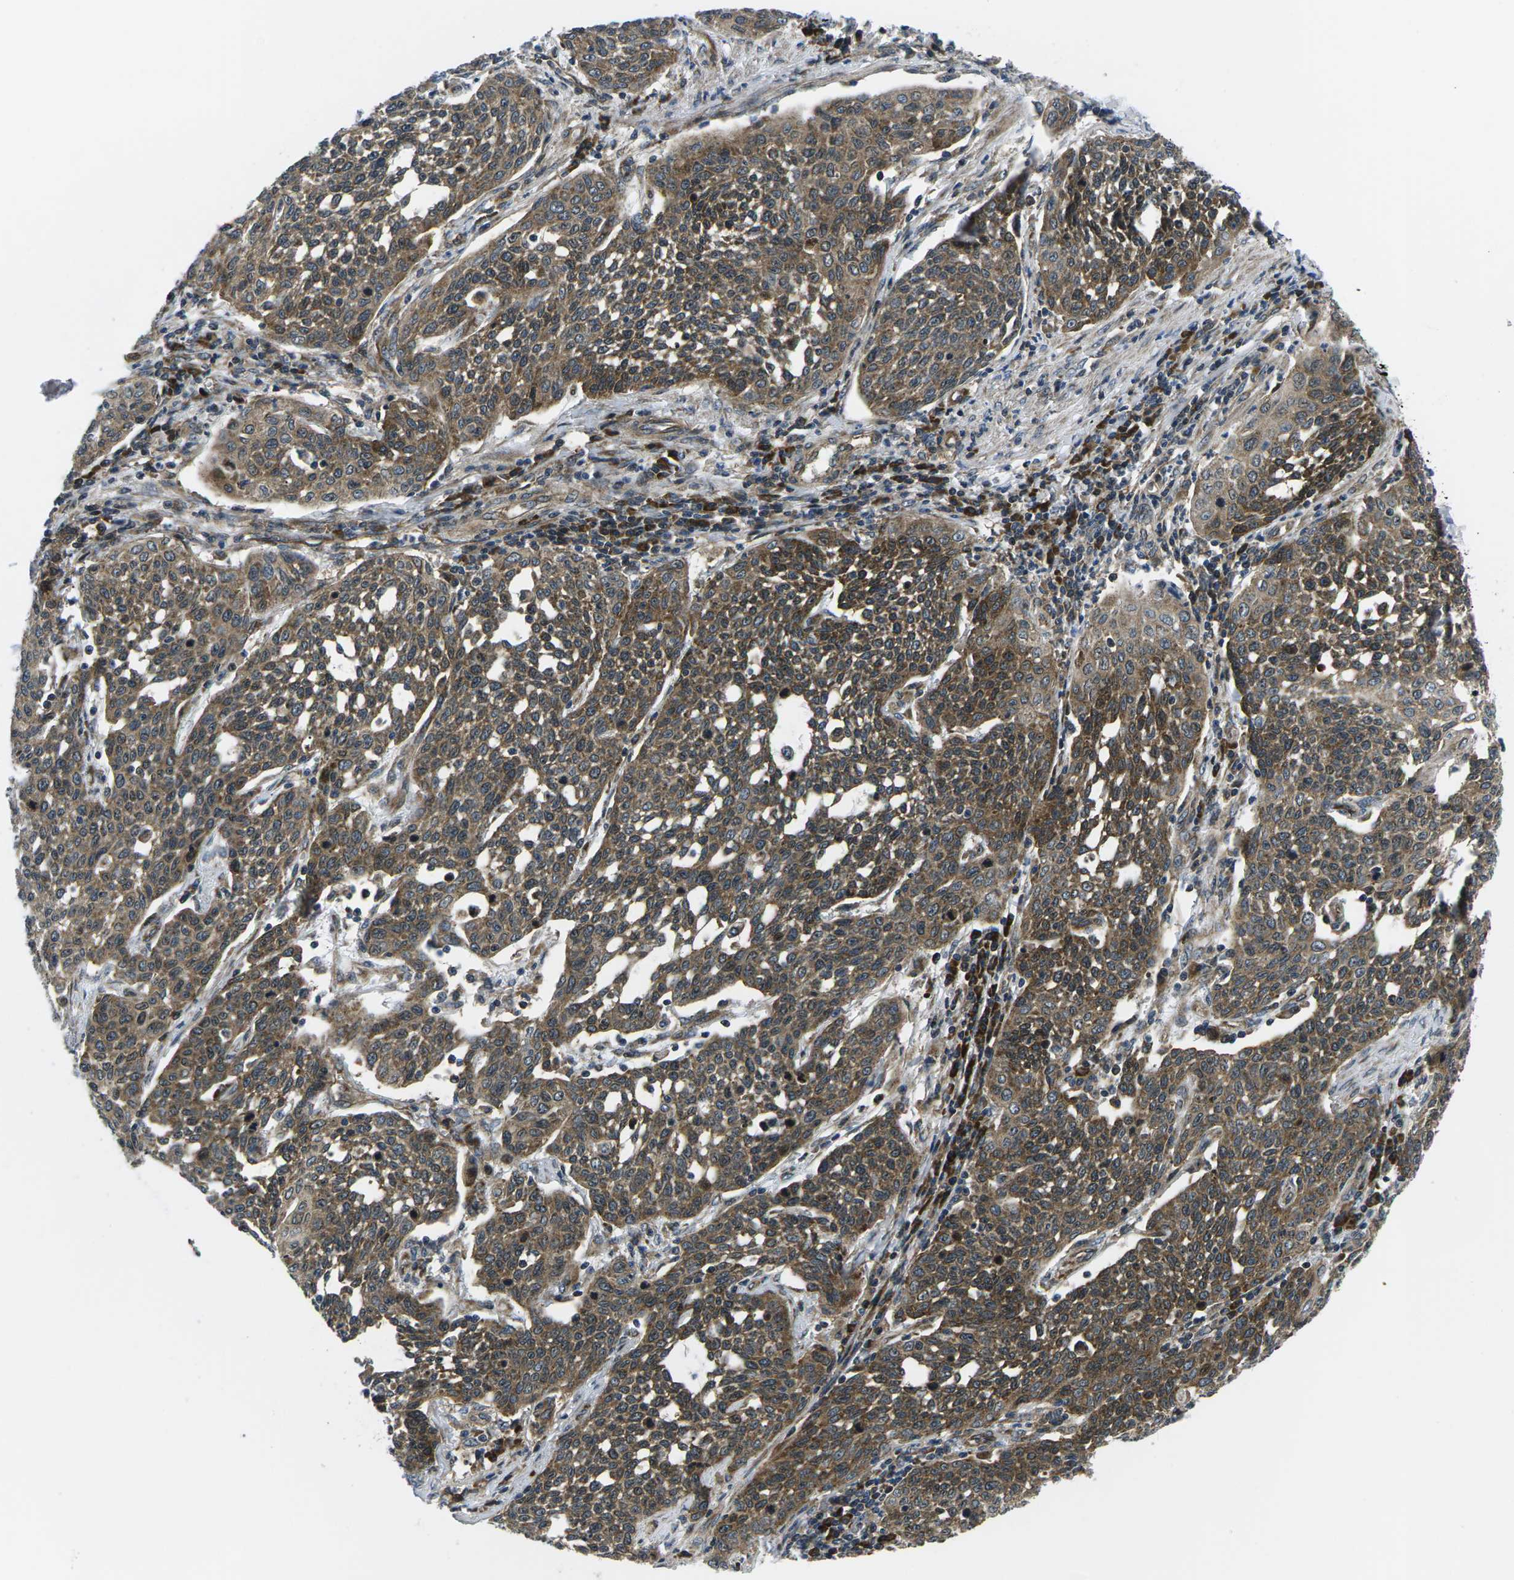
{"staining": {"intensity": "moderate", "quantity": ">75%", "location": "cytoplasmic/membranous"}, "tissue": "cervical cancer", "cell_type": "Tumor cells", "image_type": "cancer", "snomed": [{"axis": "morphology", "description": "Squamous cell carcinoma, NOS"}, {"axis": "topography", "description": "Cervix"}], "caption": "Immunohistochemistry (IHC) of human cervical cancer (squamous cell carcinoma) displays medium levels of moderate cytoplasmic/membranous positivity in approximately >75% of tumor cells.", "gene": "EIF4E", "patient": {"sex": "female", "age": 34}}